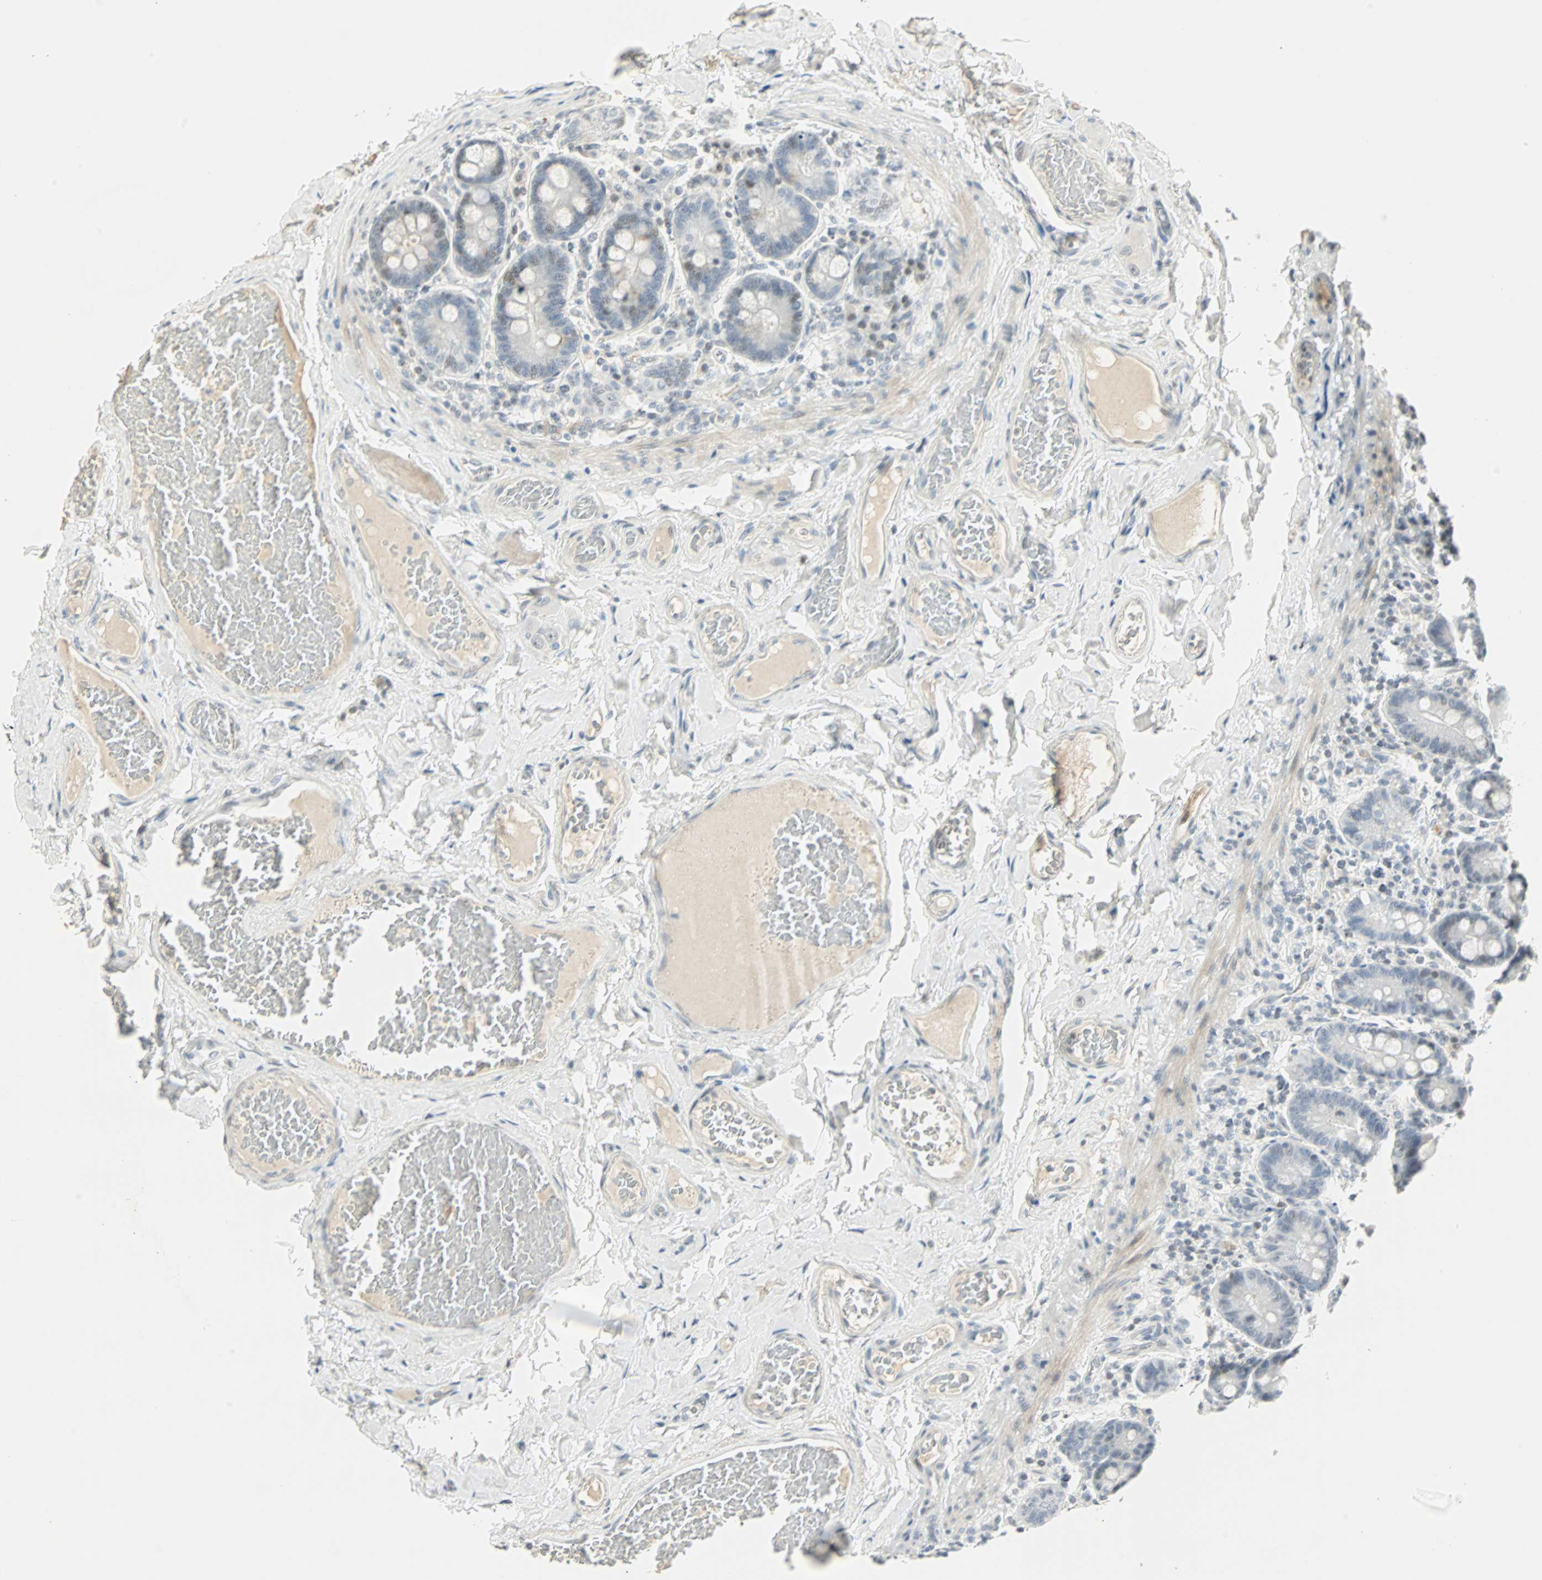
{"staining": {"intensity": "moderate", "quantity": "<25%", "location": "cytoplasmic/membranous,nuclear"}, "tissue": "duodenum", "cell_type": "Glandular cells", "image_type": "normal", "snomed": [{"axis": "morphology", "description": "Normal tissue, NOS"}, {"axis": "topography", "description": "Duodenum"}], "caption": "Human duodenum stained for a protein (brown) exhibits moderate cytoplasmic/membranous,nuclear positive positivity in about <25% of glandular cells.", "gene": "SMAD3", "patient": {"sex": "male", "age": 66}}